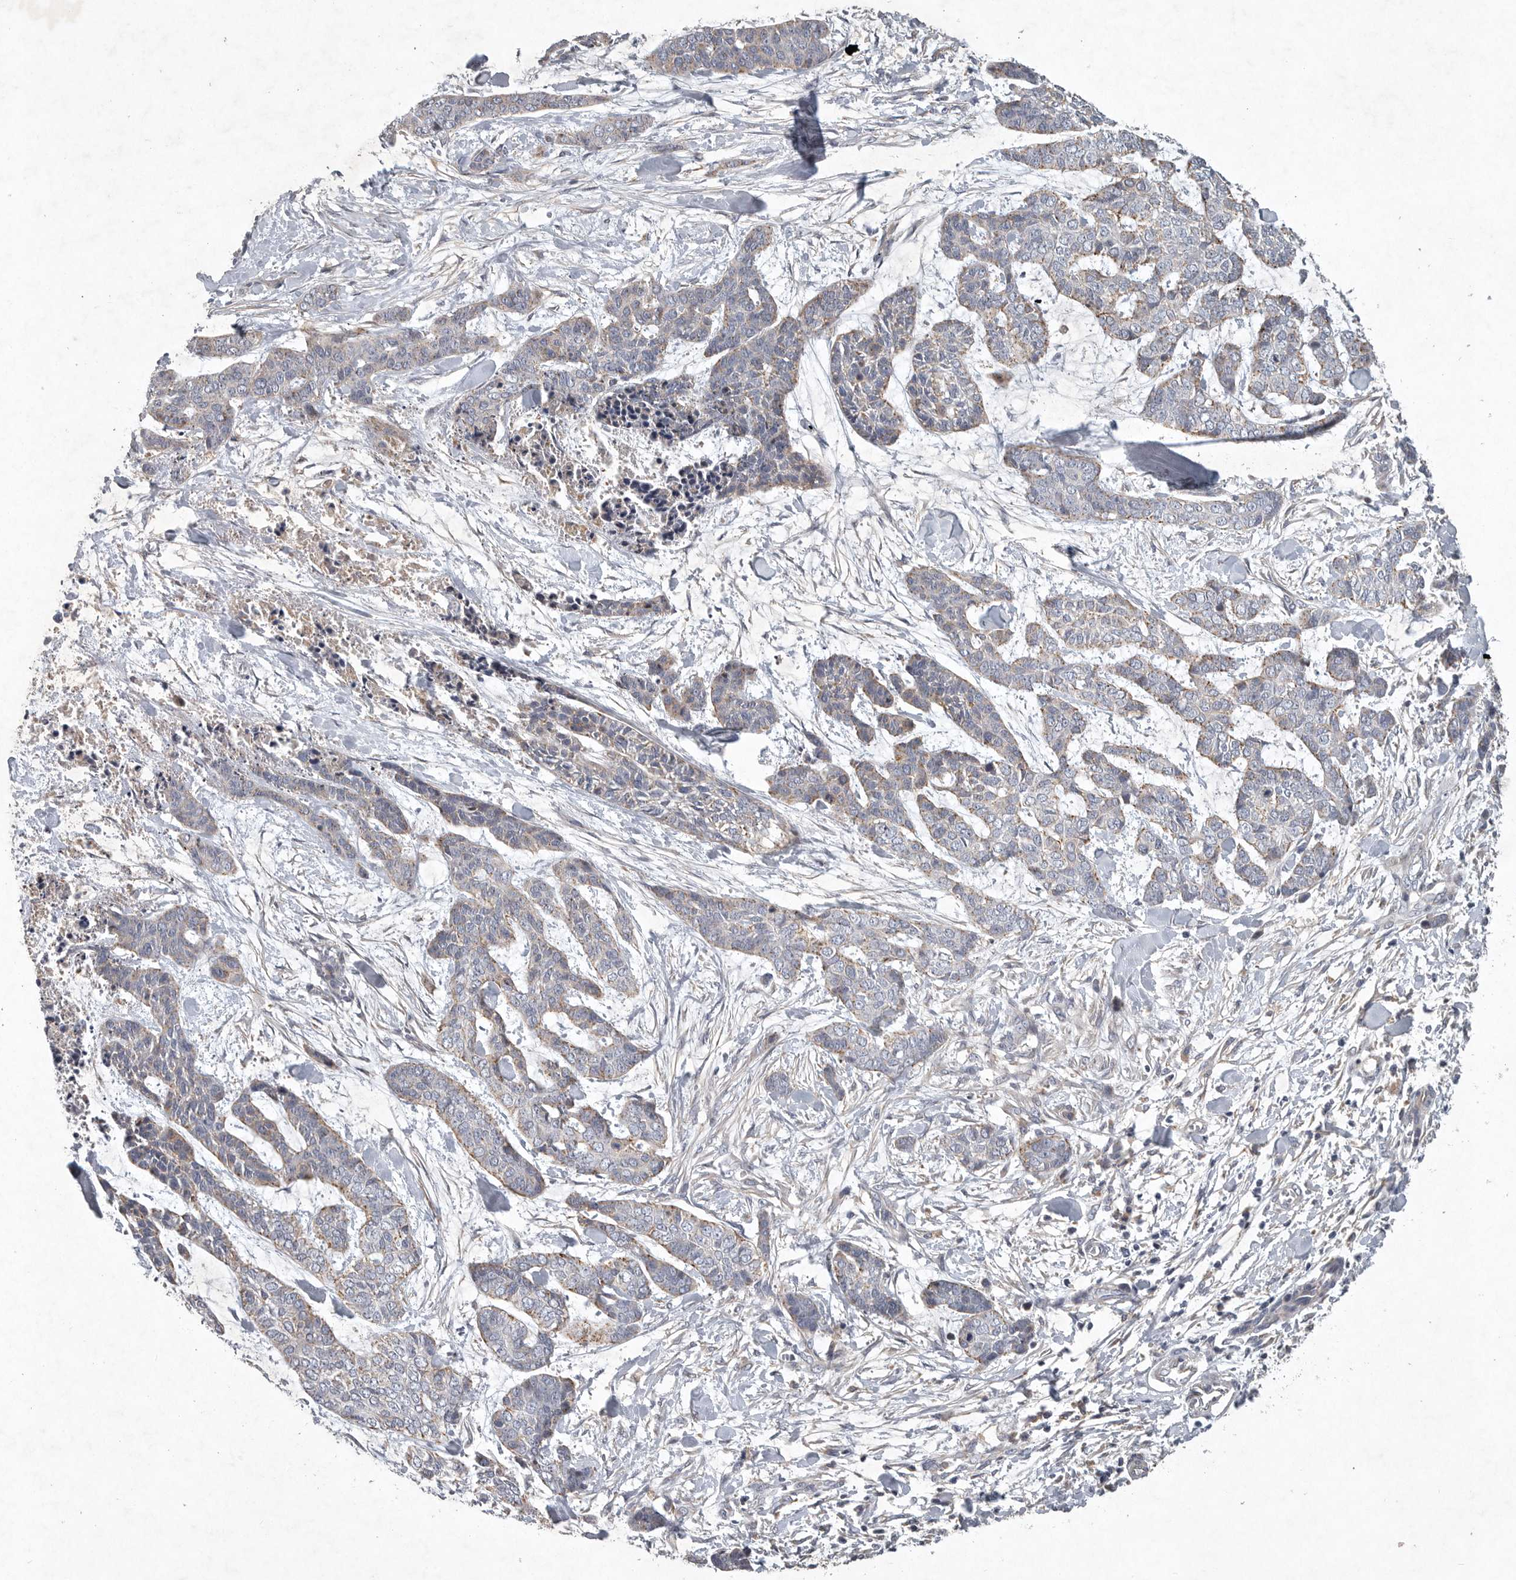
{"staining": {"intensity": "weak", "quantity": "<25%", "location": "cytoplasmic/membranous"}, "tissue": "skin cancer", "cell_type": "Tumor cells", "image_type": "cancer", "snomed": [{"axis": "morphology", "description": "Basal cell carcinoma"}, {"axis": "topography", "description": "Skin"}], "caption": "This histopathology image is of skin cancer (basal cell carcinoma) stained with immunohistochemistry to label a protein in brown with the nuclei are counter-stained blue. There is no staining in tumor cells. (Immunohistochemistry (ihc), brightfield microscopy, high magnification).", "gene": "LAMTOR3", "patient": {"sex": "female", "age": 64}}